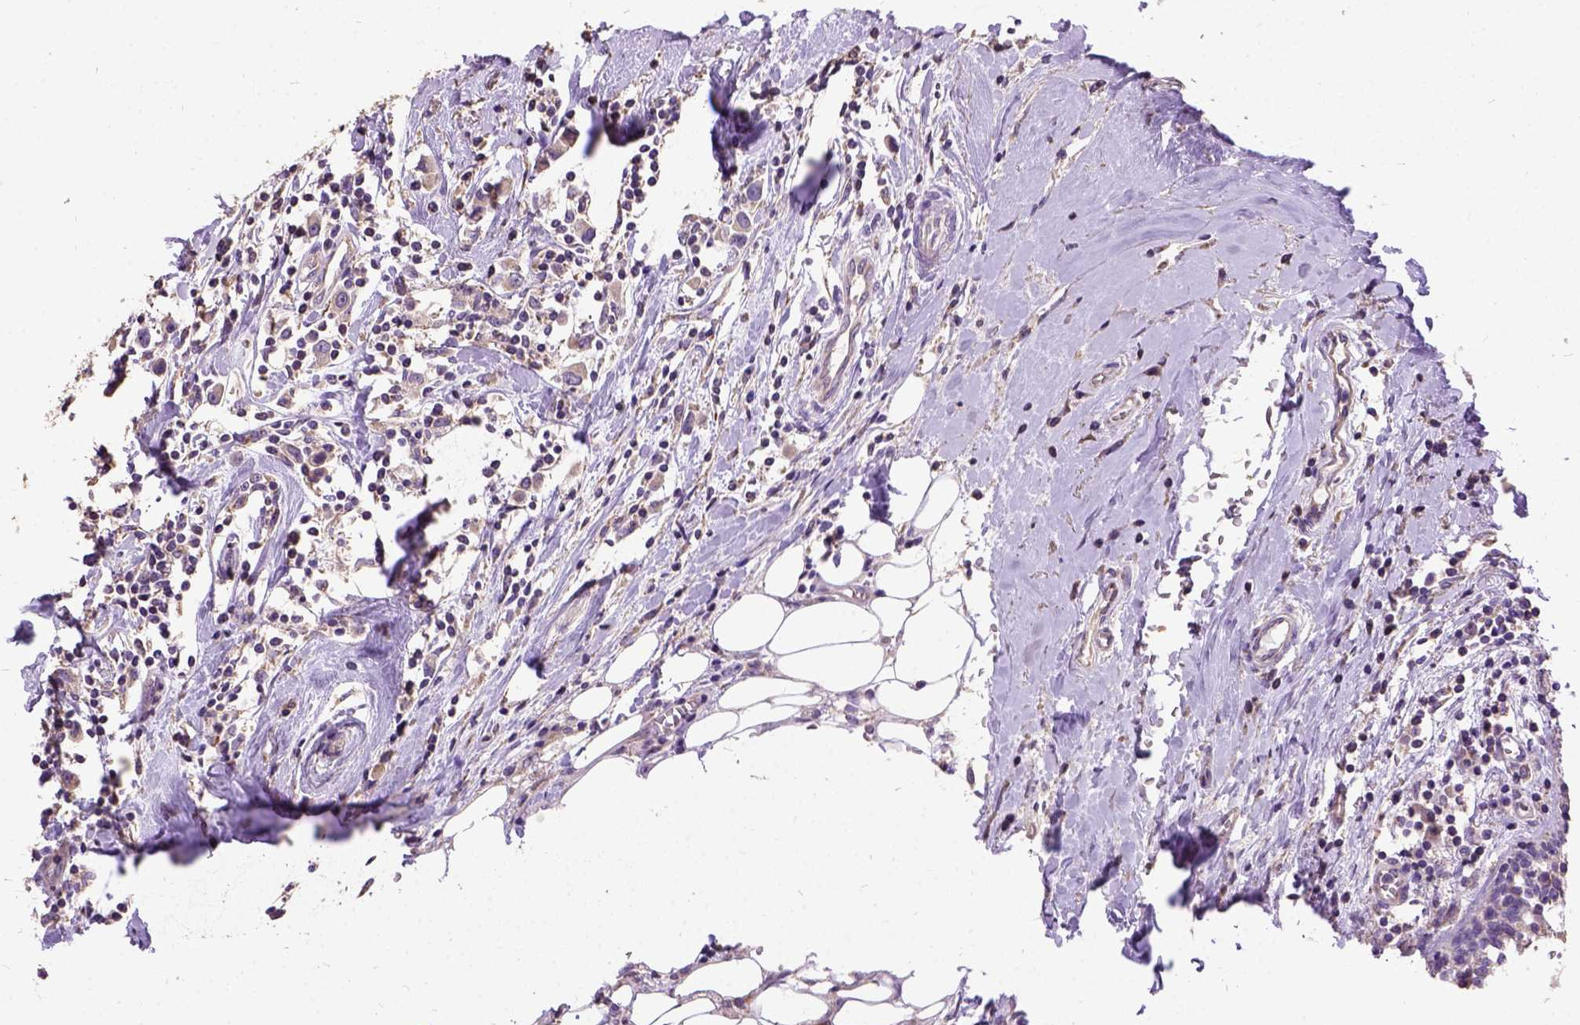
{"staining": {"intensity": "weak", "quantity": ">75%", "location": "cytoplasmic/membranous"}, "tissue": "breast cancer", "cell_type": "Tumor cells", "image_type": "cancer", "snomed": [{"axis": "morphology", "description": "Duct carcinoma"}, {"axis": "topography", "description": "Breast"}], "caption": "The immunohistochemical stain shows weak cytoplasmic/membranous staining in tumor cells of breast invasive ductal carcinoma tissue.", "gene": "DQX1", "patient": {"sex": "female", "age": 61}}